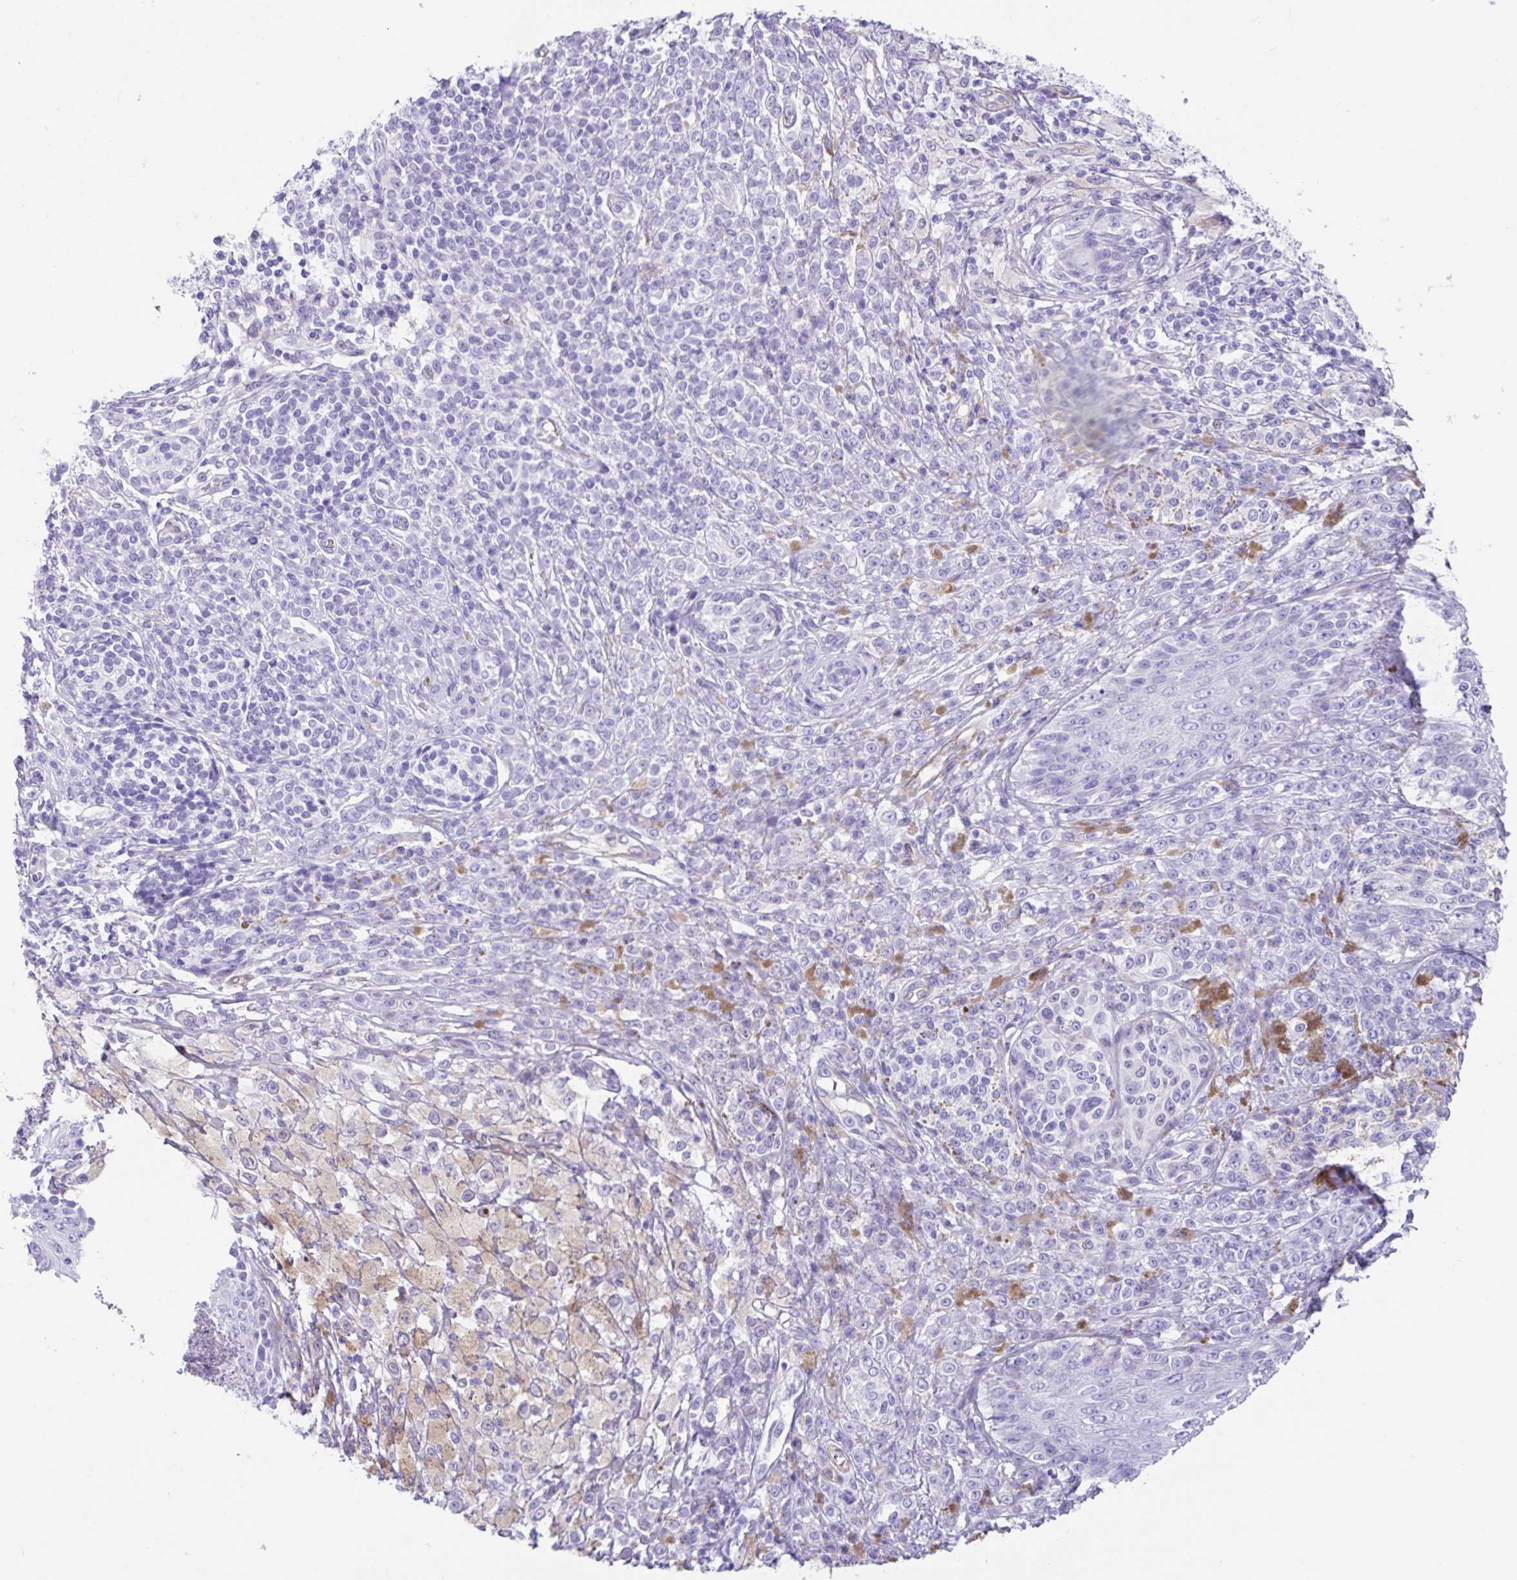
{"staining": {"intensity": "negative", "quantity": "none", "location": "none"}, "tissue": "melanoma", "cell_type": "Tumor cells", "image_type": "cancer", "snomed": [{"axis": "morphology", "description": "Malignant melanoma, NOS"}, {"axis": "topography", "description": "Skin"}], "caption": "IHC micrograph of neoplastic tissue: human melanoma stained with DAB (3,3'-diaminobenzidine) reveals no significant protein expression in tumor cells.", "gene": "FAM107A", "patient": {"sex": "male", "age": 42}}